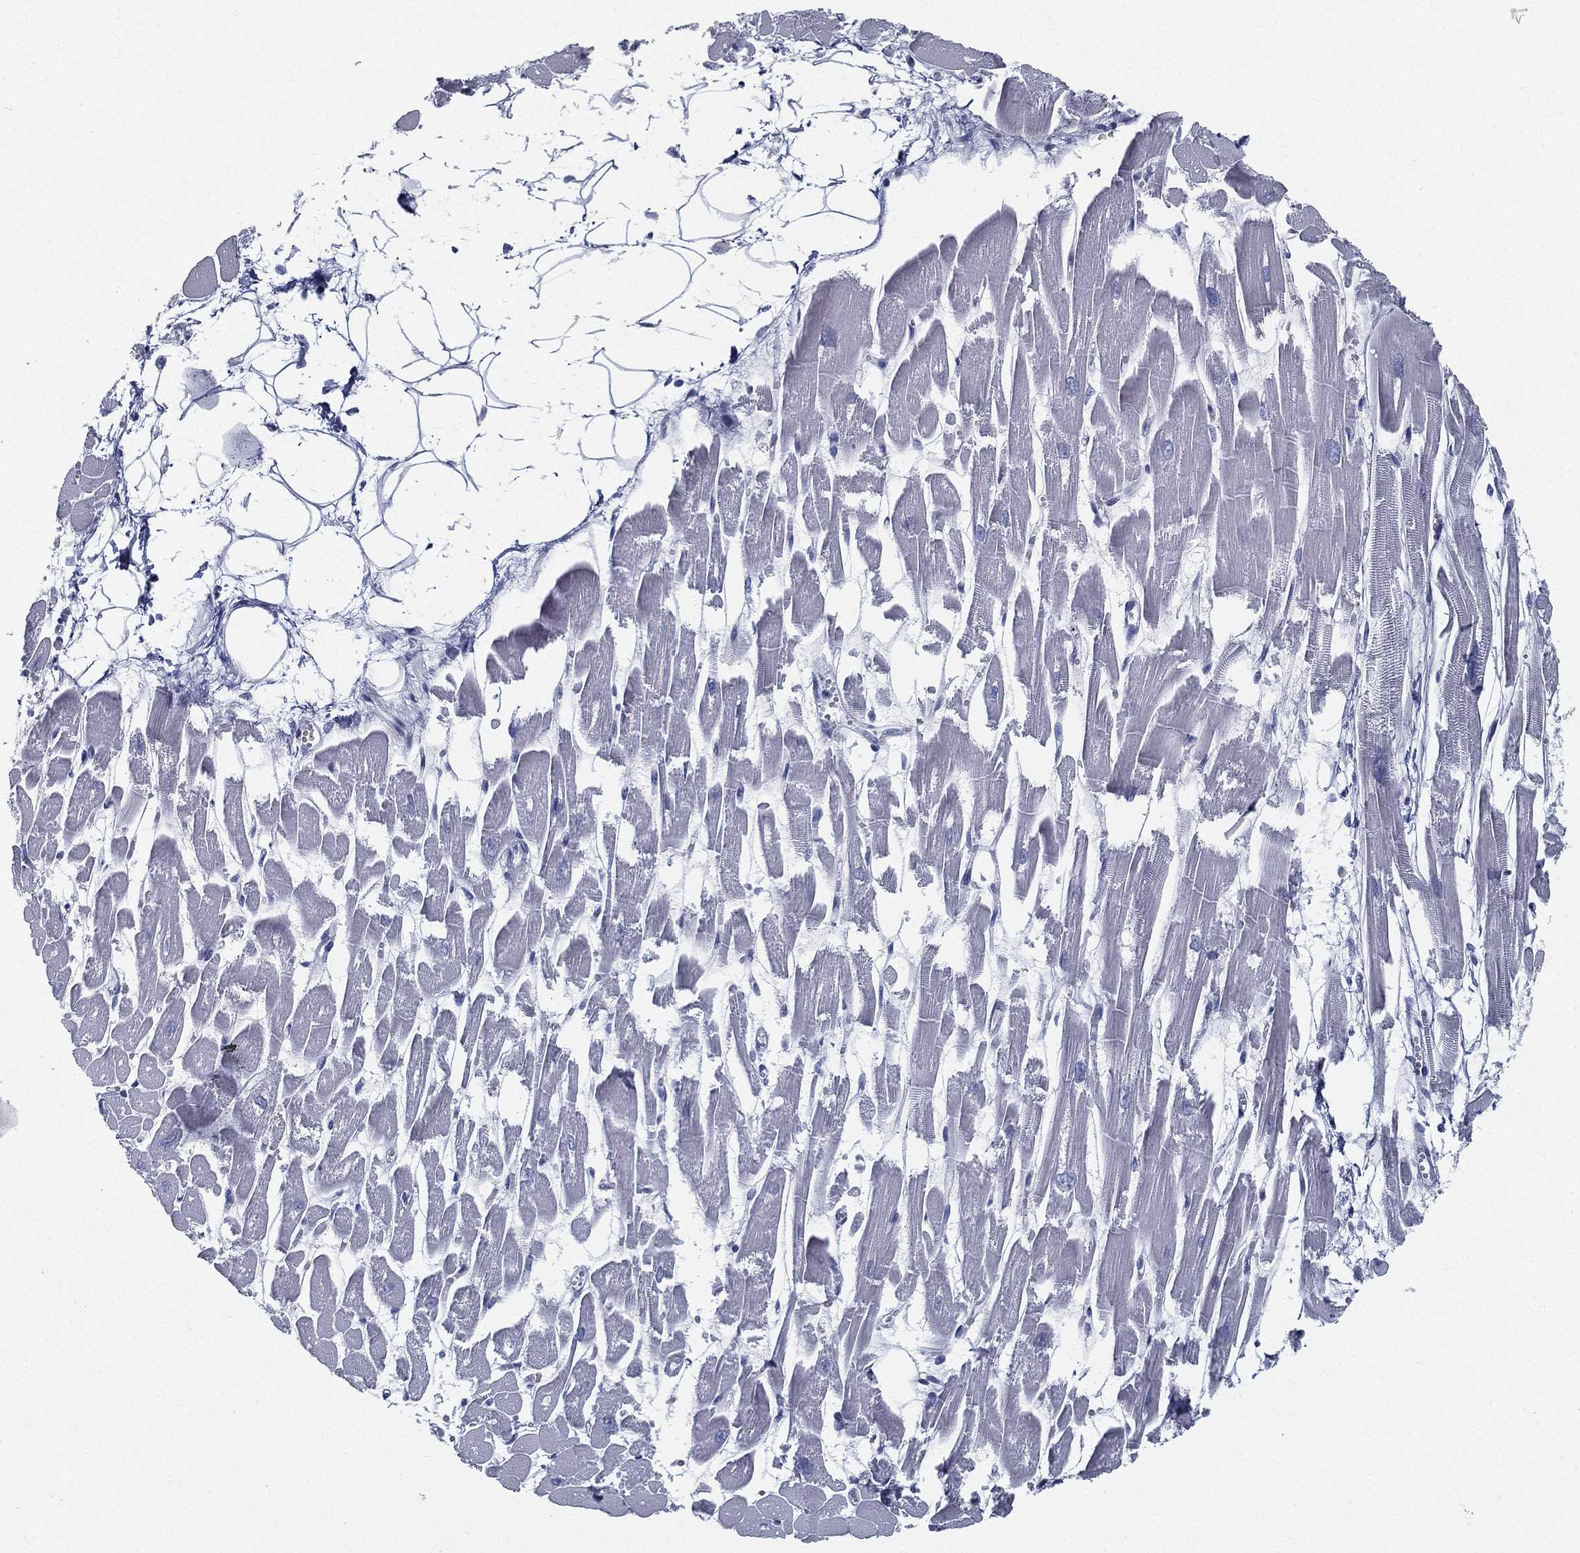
{"staining": {"intensity": "negative", "quantity": "none", "location": "none"}, "tissue": "heart muscle", "cell_type": "Cardiomyocytes", "image_type": "normal", "snomed": [{"axis": "morphology", "description": "Normal tissue, NOS"}, {"axis": "topography", "description": "Heart"}], "caption": "This is an IHC micrograph of unremarkable heart muscle. There is no staining in cardiomyocytes.", "gene": "SPPL2C", "patient": {"sex": "female", "age": 52}}